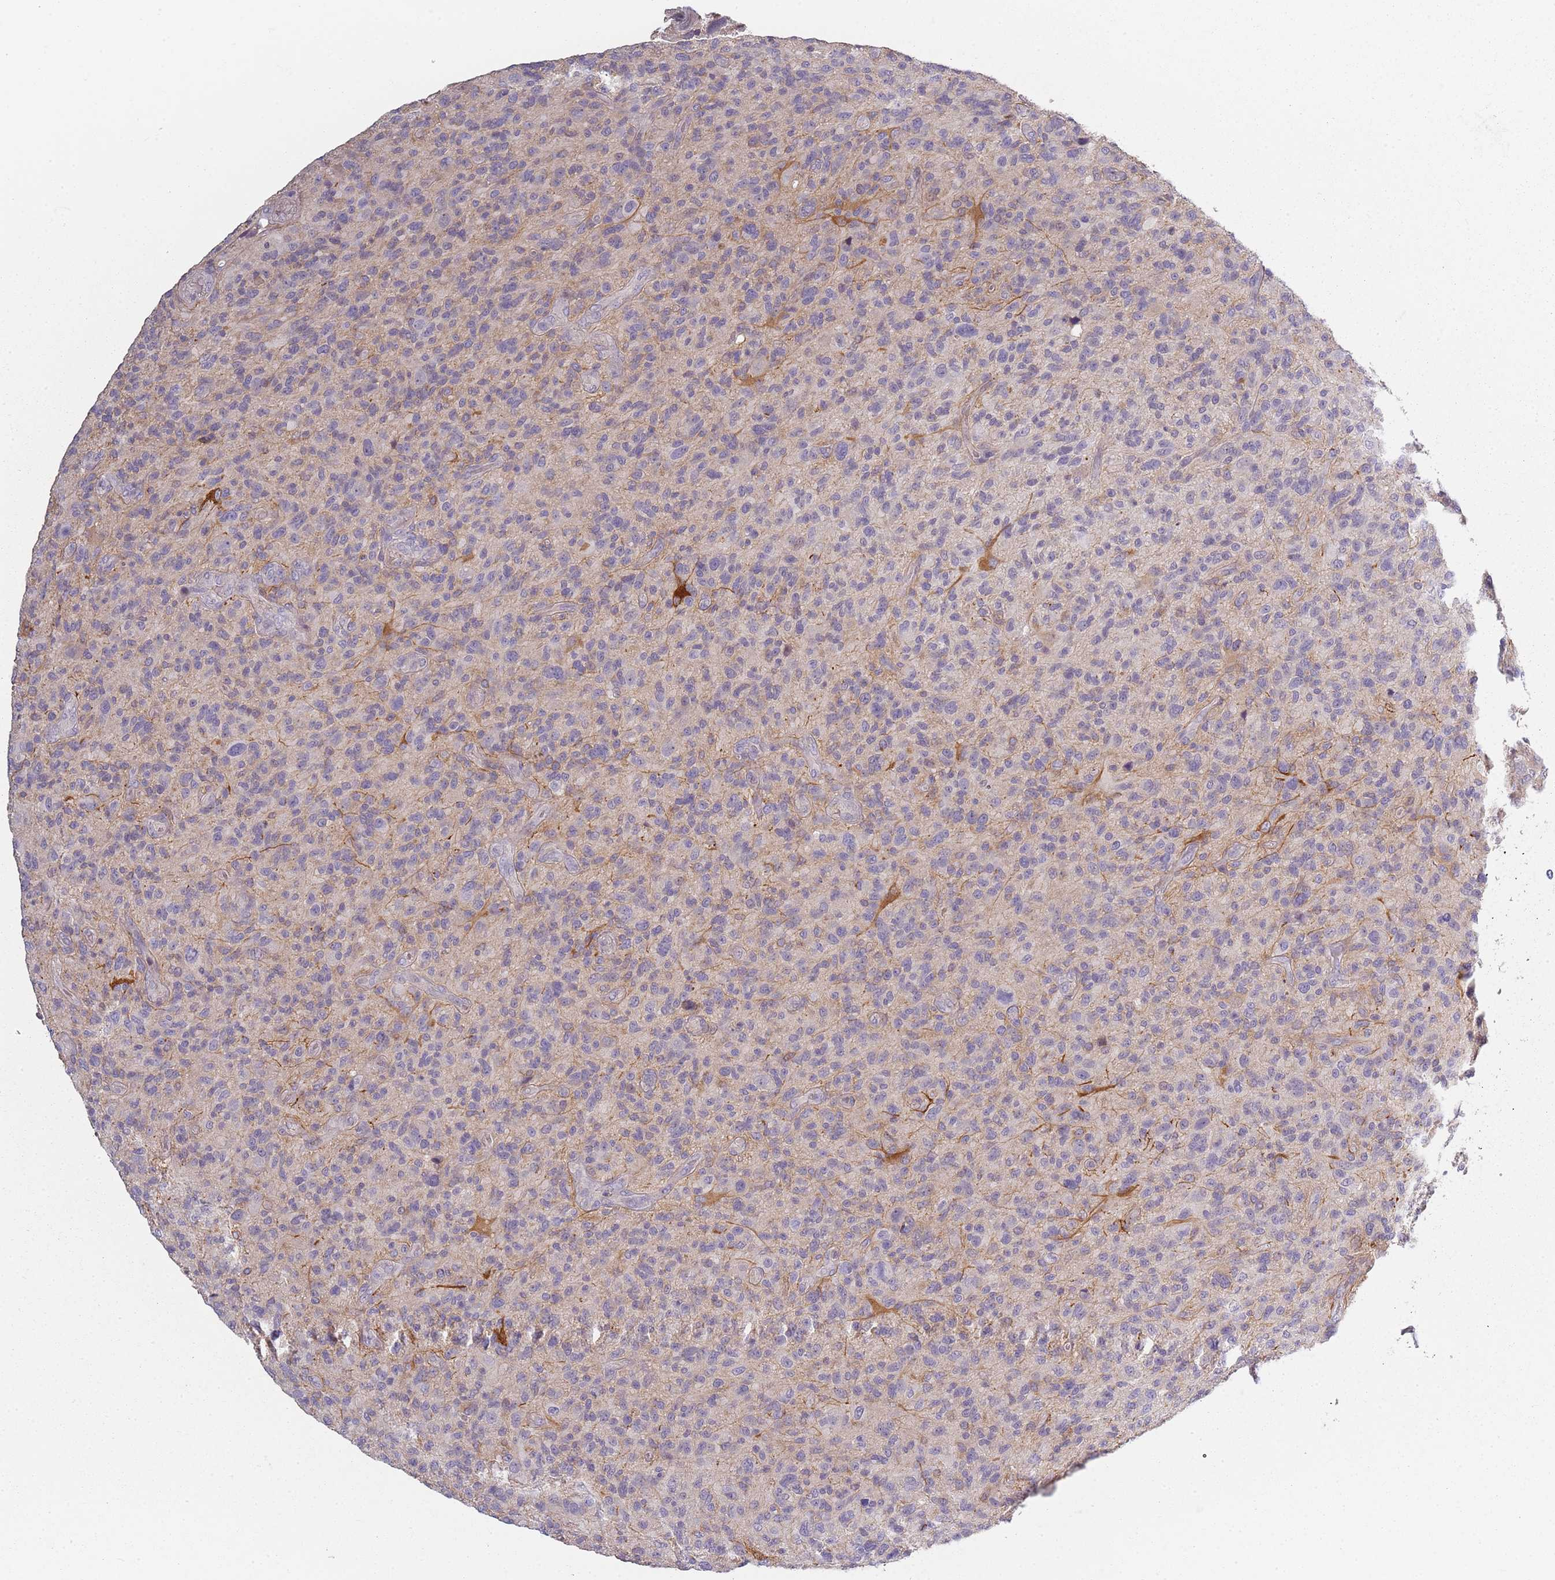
{"staining": {"intensity": "weak", "quantity": "25%-75%", "location": "cytoplasmic/membranous"}, "tissue": "glioma", "cell_type": "Tumor cells", "image_type": "cancer", "snomed": [{"axis": "morphology", "description": "Glioma, malignant, High grade"}, {"axis": "topography", "description": "Brain"}], "caption": "This histopathology image displays glioma stained with IHC to label a protein in brown. The cytoplasmic/membranous of tumor cells show weak positivity for the protein. Nuclei are counter-stained blue.", "gene": "CC2D2B", "patient": {"sex": "male", "age": 47}}